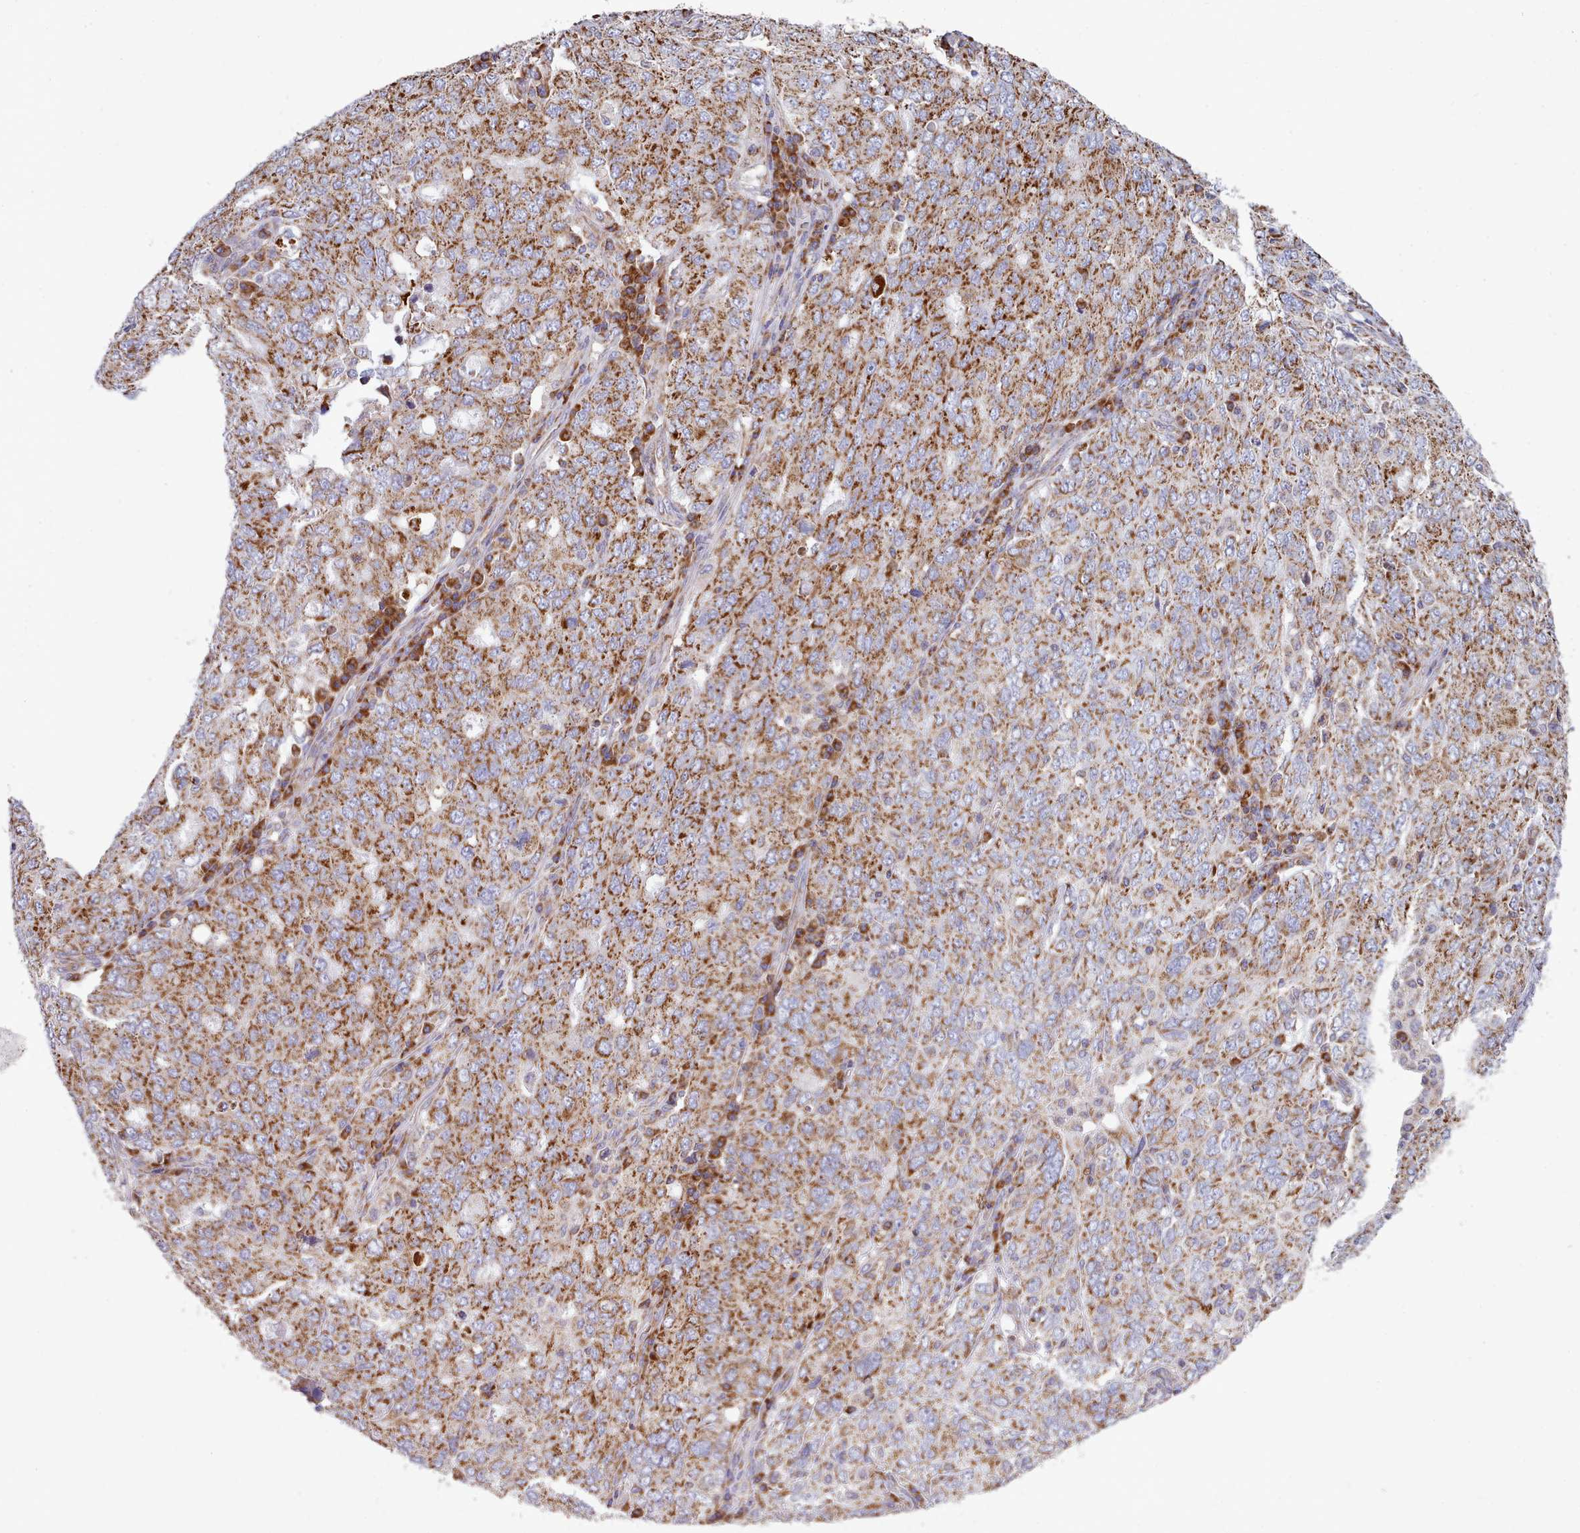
{"staining": {"intensity": "strong", "quantity": ">75%", "location": "cytoplasmic/membranous"}, "tissue": "ovarian cancer", "cell_type": "Tumor cells", "image_type": "cancer", "snomed": [{"axis": "morphology", "description": "Carcinoma, endometroid"}, {"axis": "topography", "description": "Ovary"}], "caption": "Immunohistochemical staining of human ovarian cancer exhibits high levels of strong cytoplasmic/membranous protein positivity in approximately >75% of tumor cells.", "gene": "SRP54", "patient": {"sex": "female", "age": 62}}